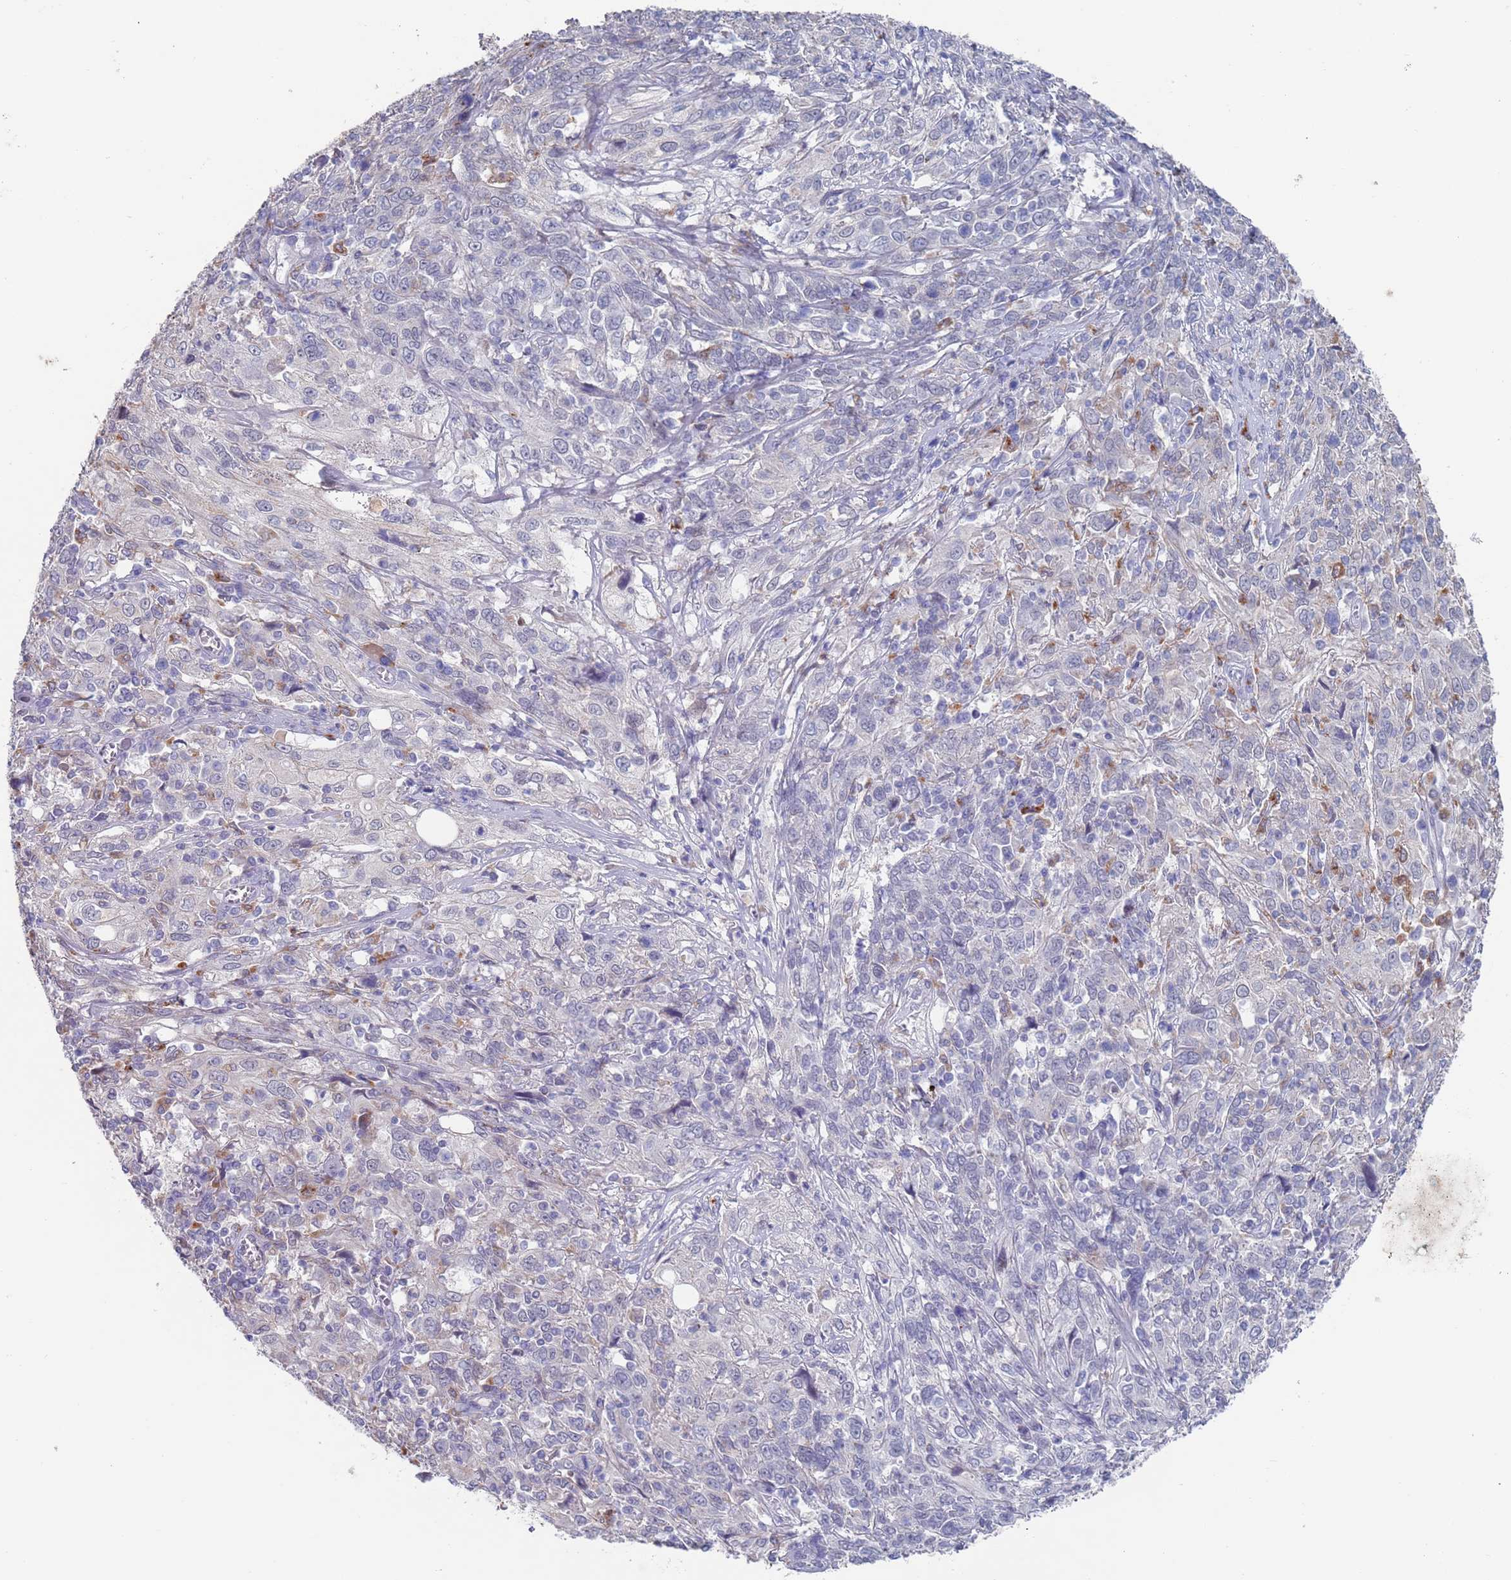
{"staining": {"intensity": "negative", "quantity": "none", "location": "none"}, "tissue": "cervical cancer", "cell_type": "Tumor cells", "image_type": "cancer", "snomed": [{"axis": "morphology", "description": "Squamous cell carcinoma, NOS"}, {"axis": "topography", "description": "Cervix"}], "caption": "Immunohistochemistry (IHC) histopathology image of human squamous cell carcinoma (cervical) stained for a protein (brown), which exhibits no positivity in tumor cells.", "gene": "FUCA1", "patient": {"sex": "female", "age": 46}}